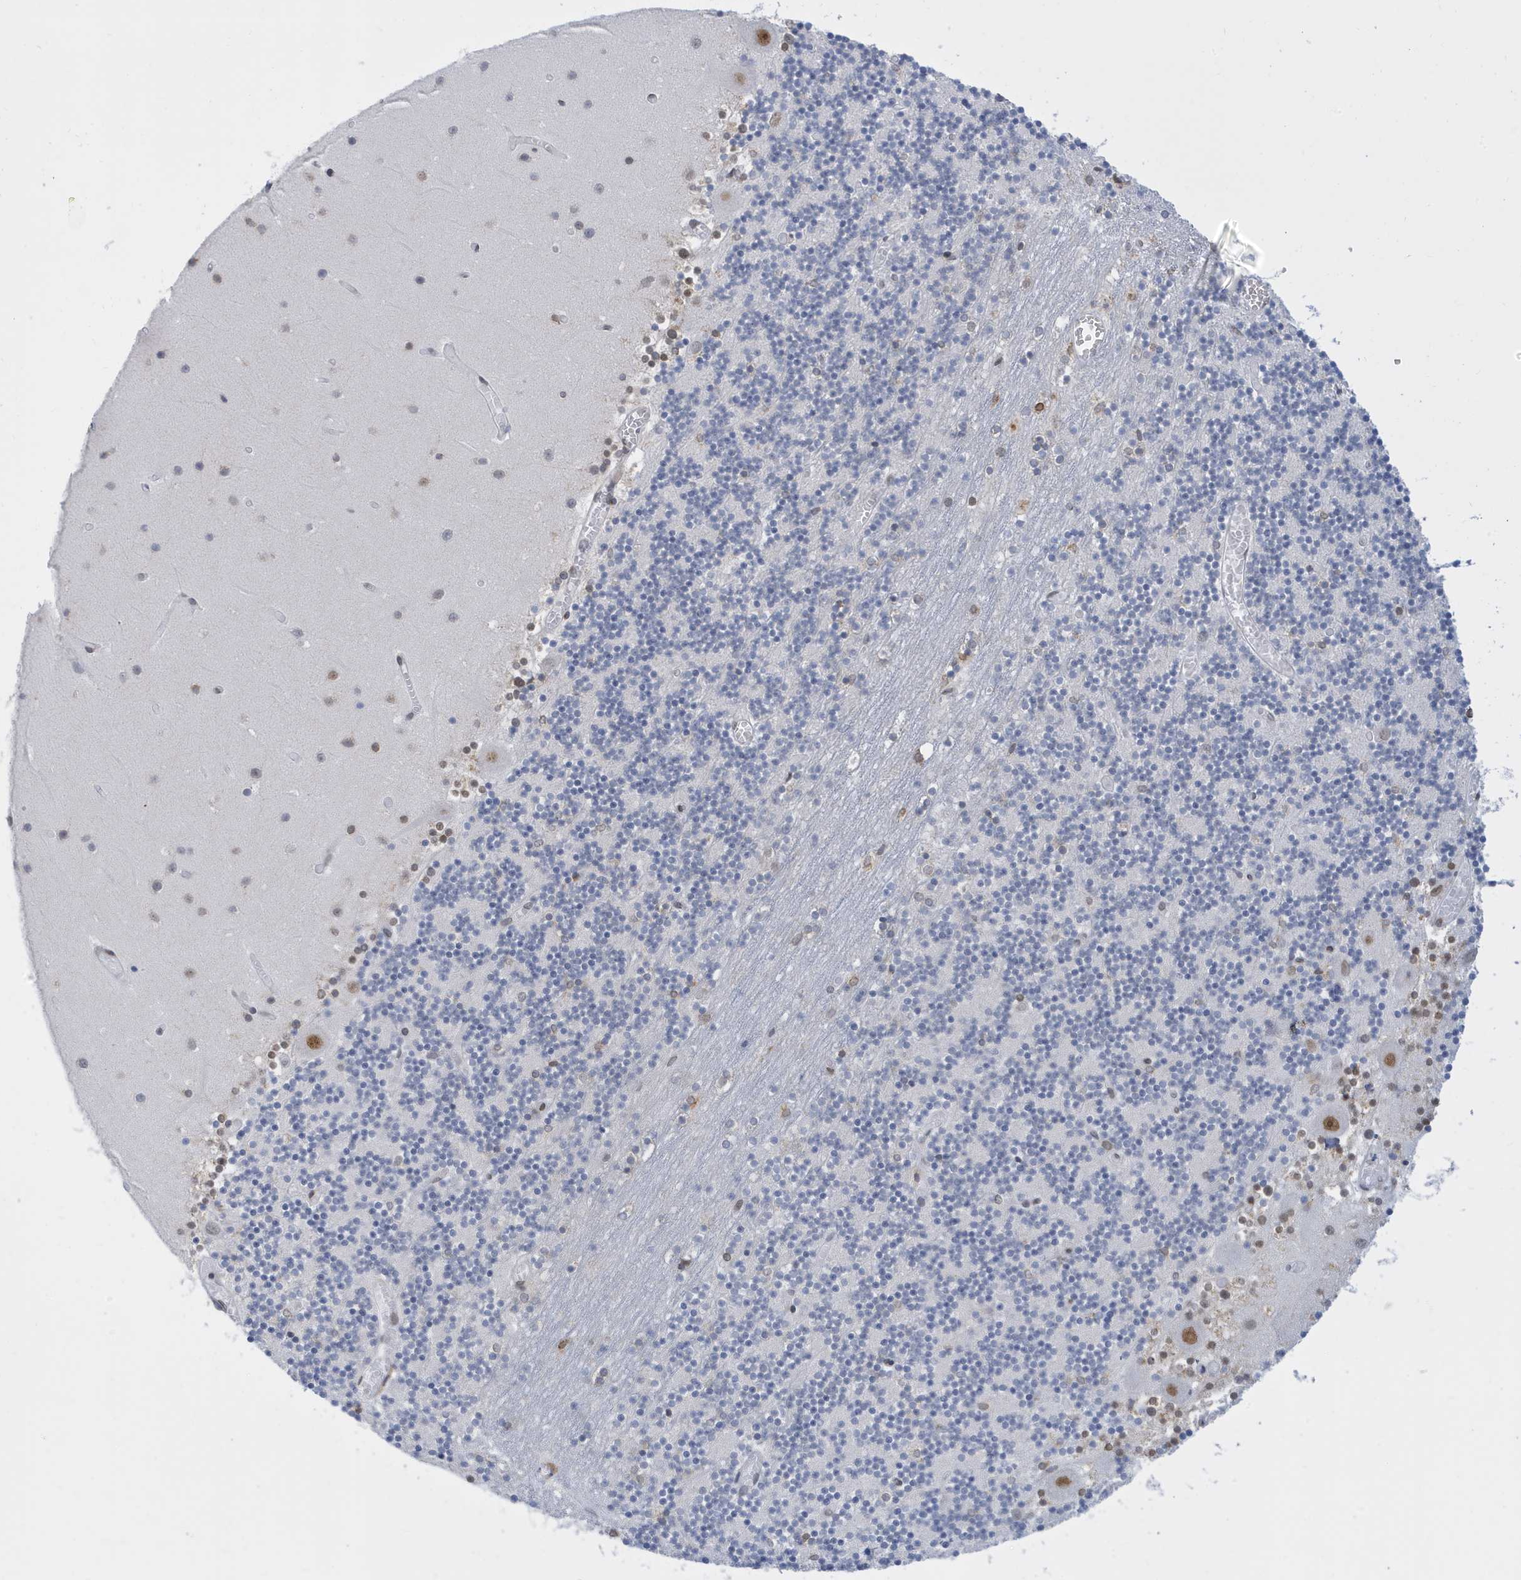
{"staining": {"intensity": "negative", "quantity": "none", "location": "none"}, "tissue": "cerebellum", "cell_type": "Cells in granular layer", "image_type": "normal", "snomed": [{"axis": "morphology", "description": "Normal tissue, NOS"}, {"axis": "topography", "description": "Cerebellum"}], "caption": "IHC image of normal human cerebellum stained for a protein (brown), which exhibits no expression in cells in granular layer.", "gene": "PCYT1A", "patient": {"sex": "female", "age": 28}}